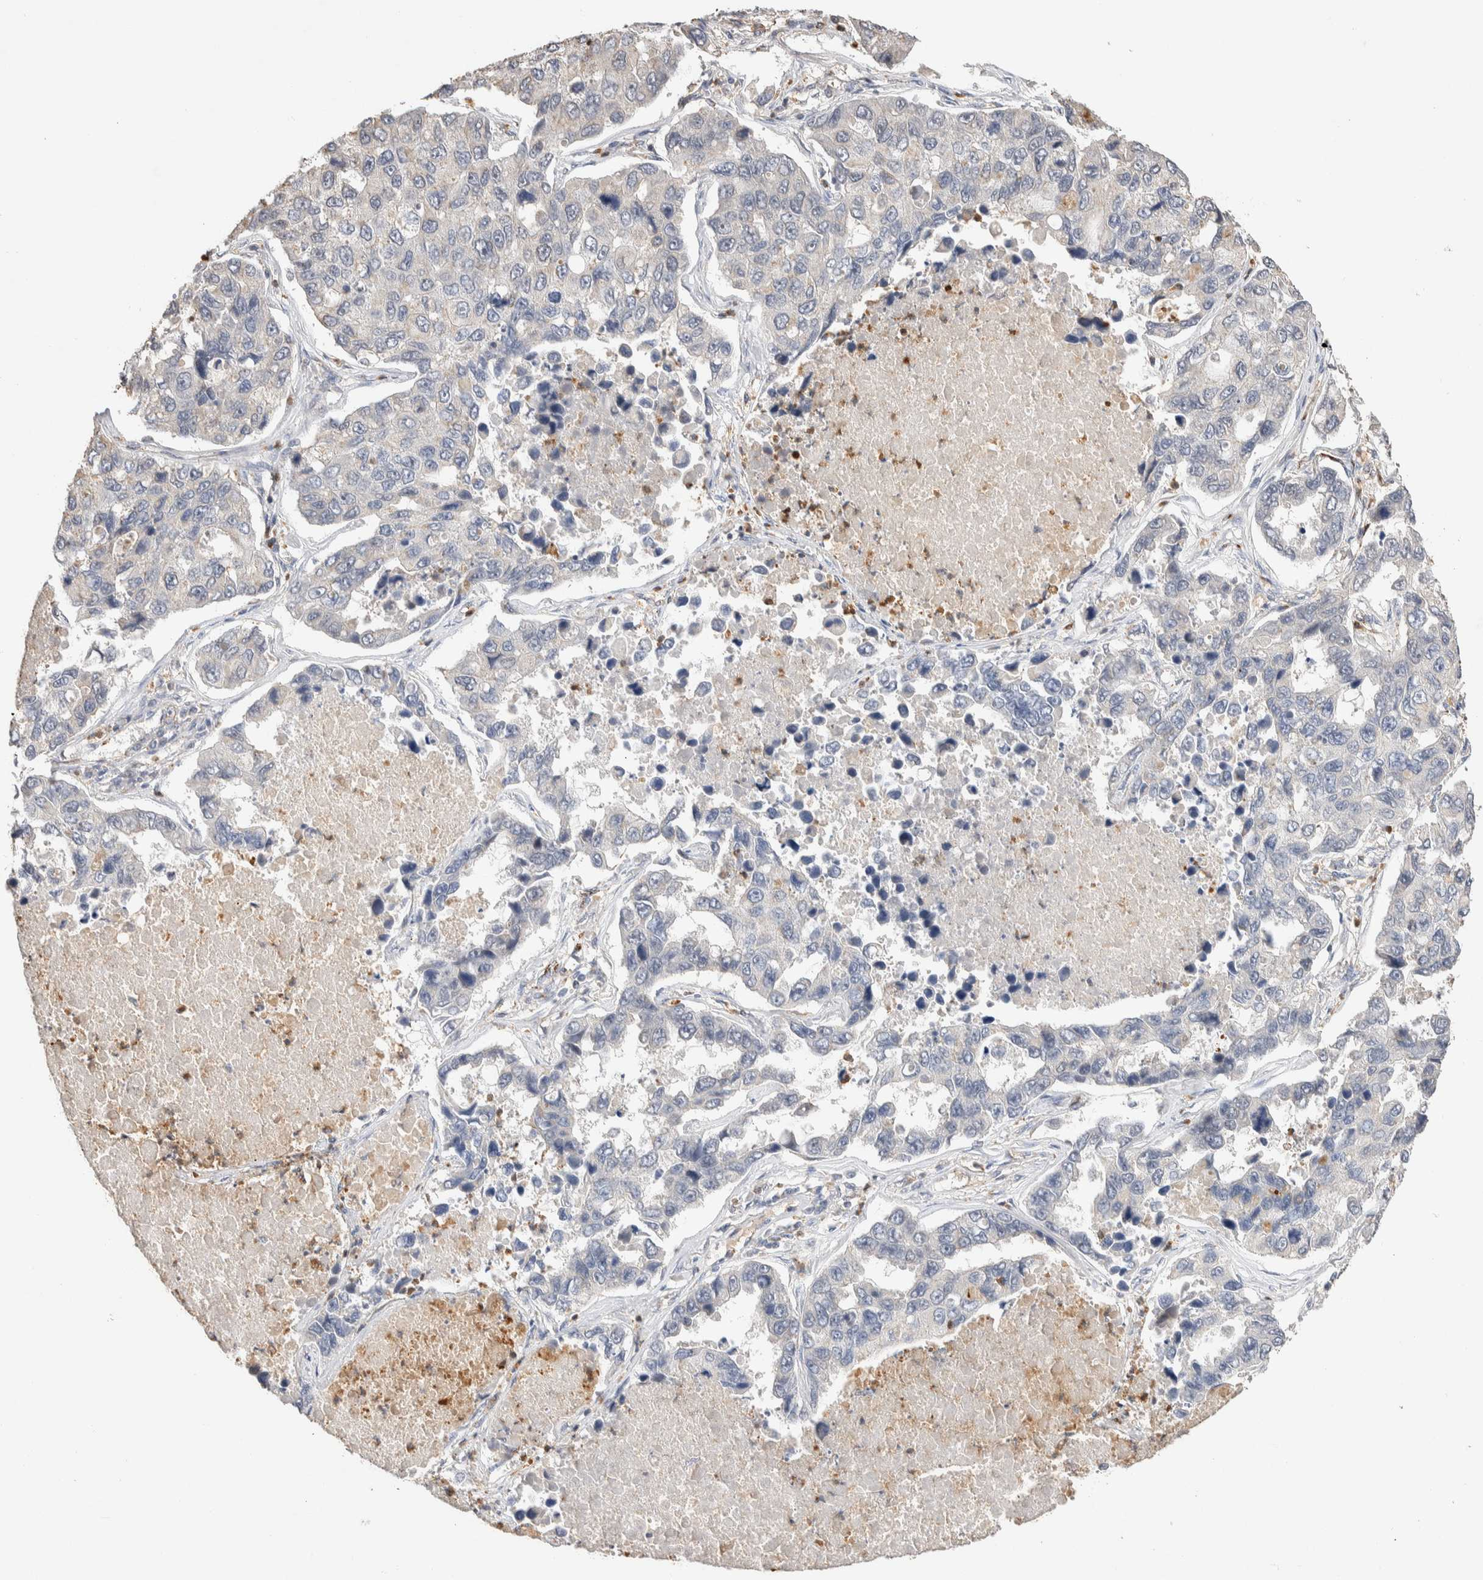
{"staining": {"intensity": "negative", "quantity": "none", "location": "none"}, "tissue": "lung cancer", "cell_type": "Tumor cells", "image_type": "cancer", "snomed": [{"axis": "morphology", "description": "Adenocarcinoma, NOS"}, {"axis": "topography", "description": "Lung"}], "caption": "The micrograph exhibits no staining of tumor cells in adenocarcinoma (lung).", "gene": "NSMAF", "patient": {"sex": "male", "age": 64}}